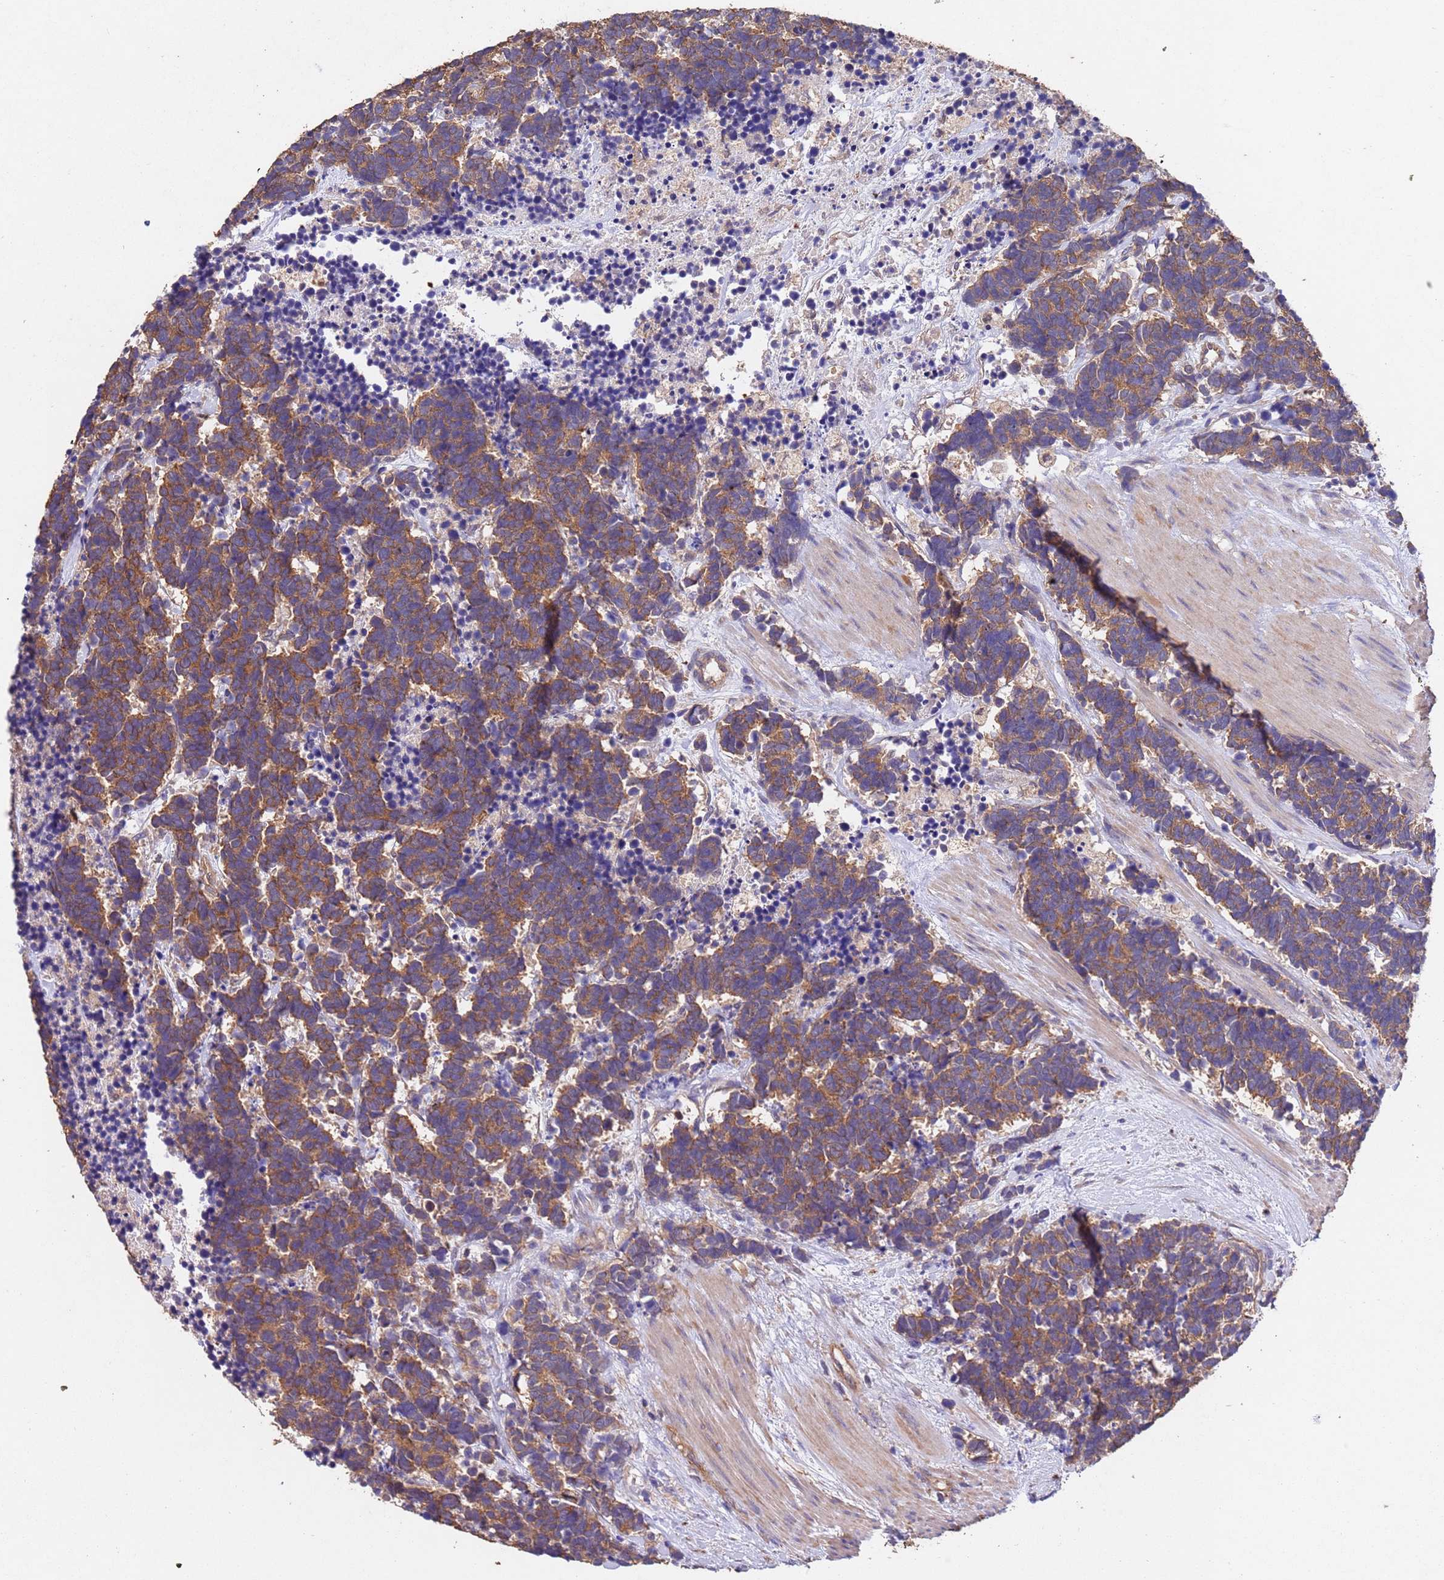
{"staining": {"intensity": "moderate", "quantity": ">75%", "location": "cytoplasmic/membranous"}, "tissue": "carcinoid", "cell_type": "Tumor cells", "image_type": "cancer", "snomed": [{"axis": "morphology", "description": "Carcinoma, NOS"}, {"axis": "morphology", "description": "Carcinoid, malignant, NOS"}, {"axis": "topography", "description": "Prostate"}], "caption": "An image of human carcinoma stained for a protein shows moderate cytoplasmic/membranous brown staining in tumor cells.", "gene": "MTX3", "patient": {"sex": "male", "age": 57}}